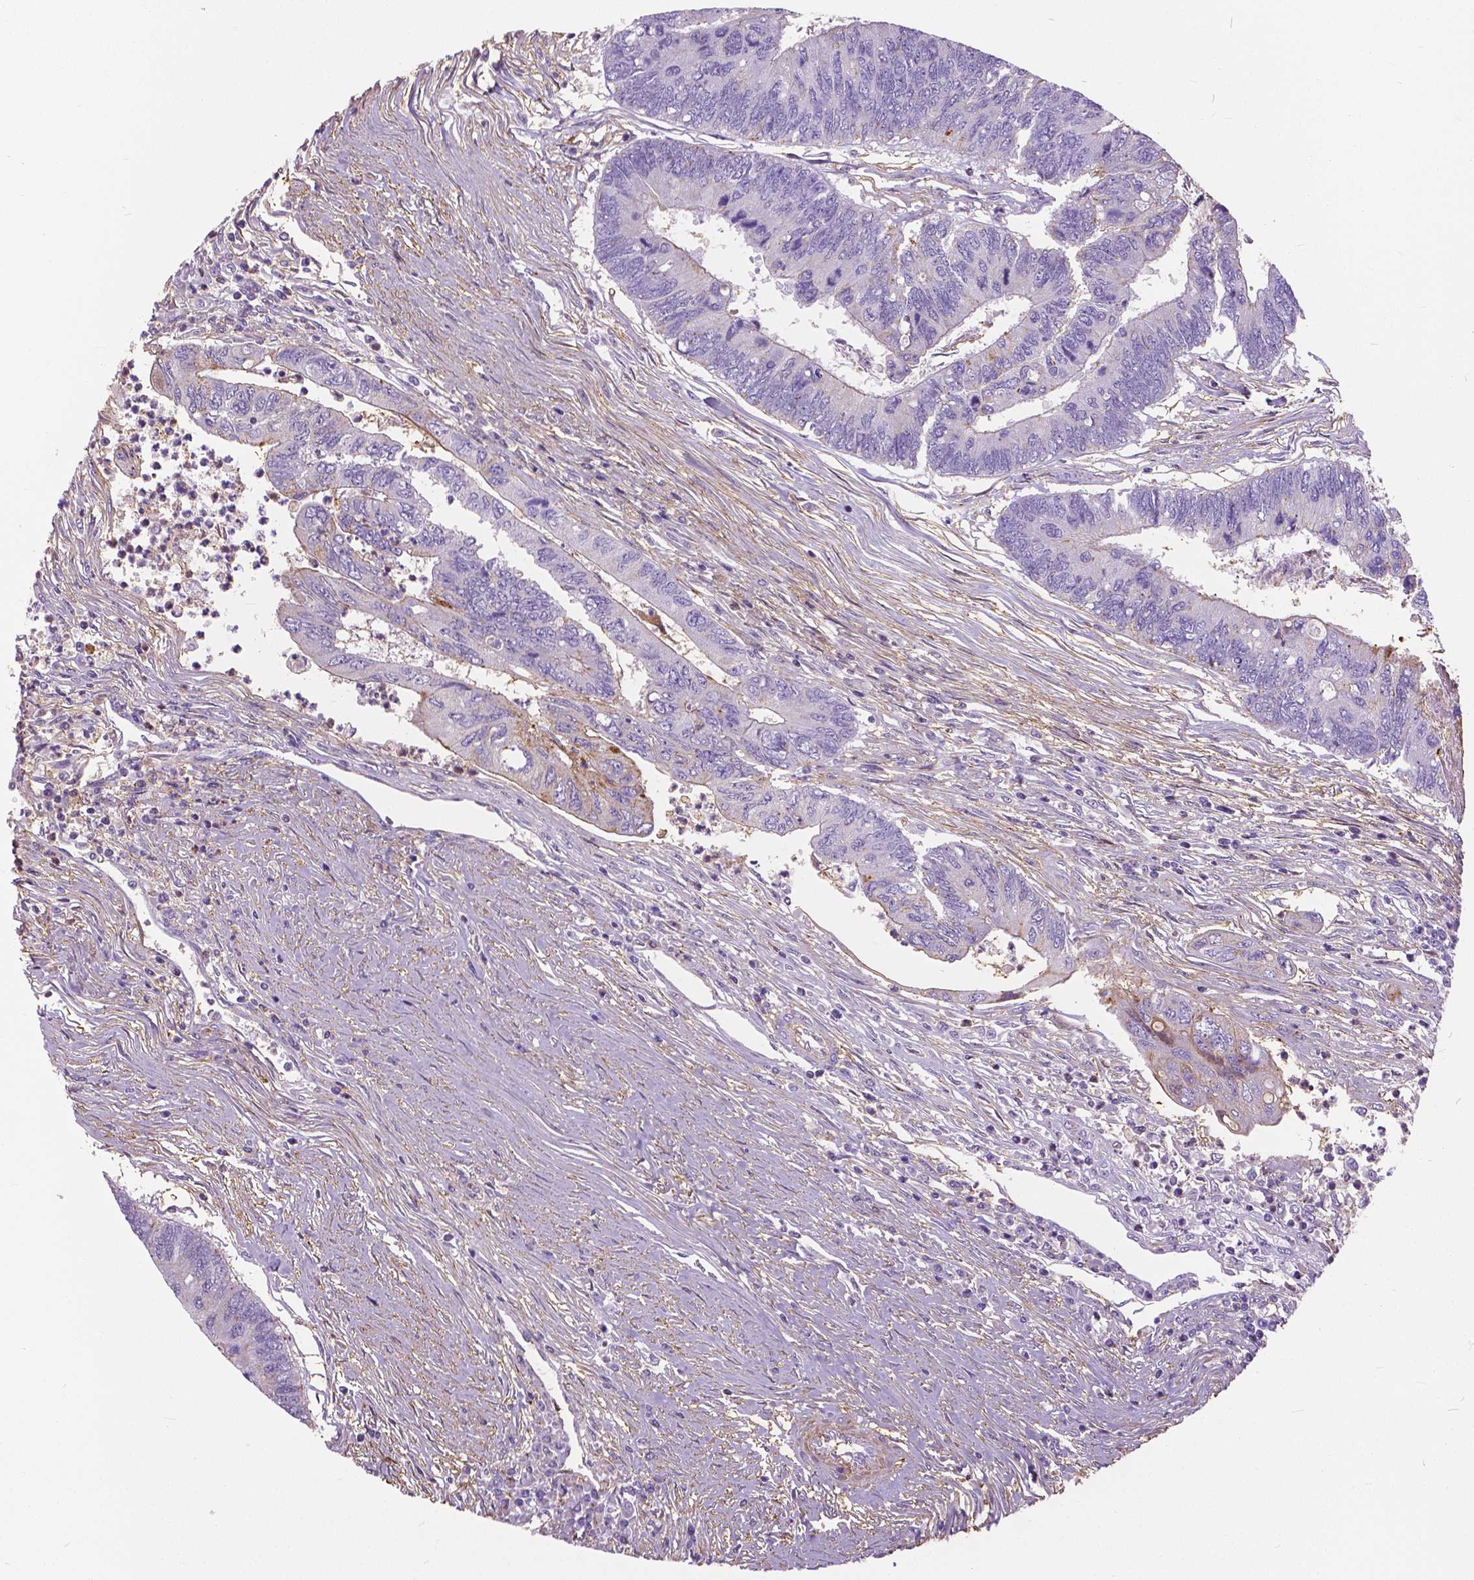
{"staining": {"intensity": "moderate", "quantity": "<25%", "location": "cytoplasmic/membranous"}, "tissue": "colorectal cancer", "cell_type": "Tumor cells", "image_type": "cancer", "snomed": [{"axis": "morphology", "description": "Adenocarcinoma, NOS"}, {"axis": "topography", "description": "Colon"}], "caption": "A brown stain labels moderate cytoplasmic/membranous expression of a protein in adenocarcinoma (colorectal) tumor cells. The staining is performed using DAB brown chromogen to label protein expression. The nuclei are counter-stained blue using hematoxylin.", "gene": "ANXA13", "patient": {"sex": "female", "age": 67}}